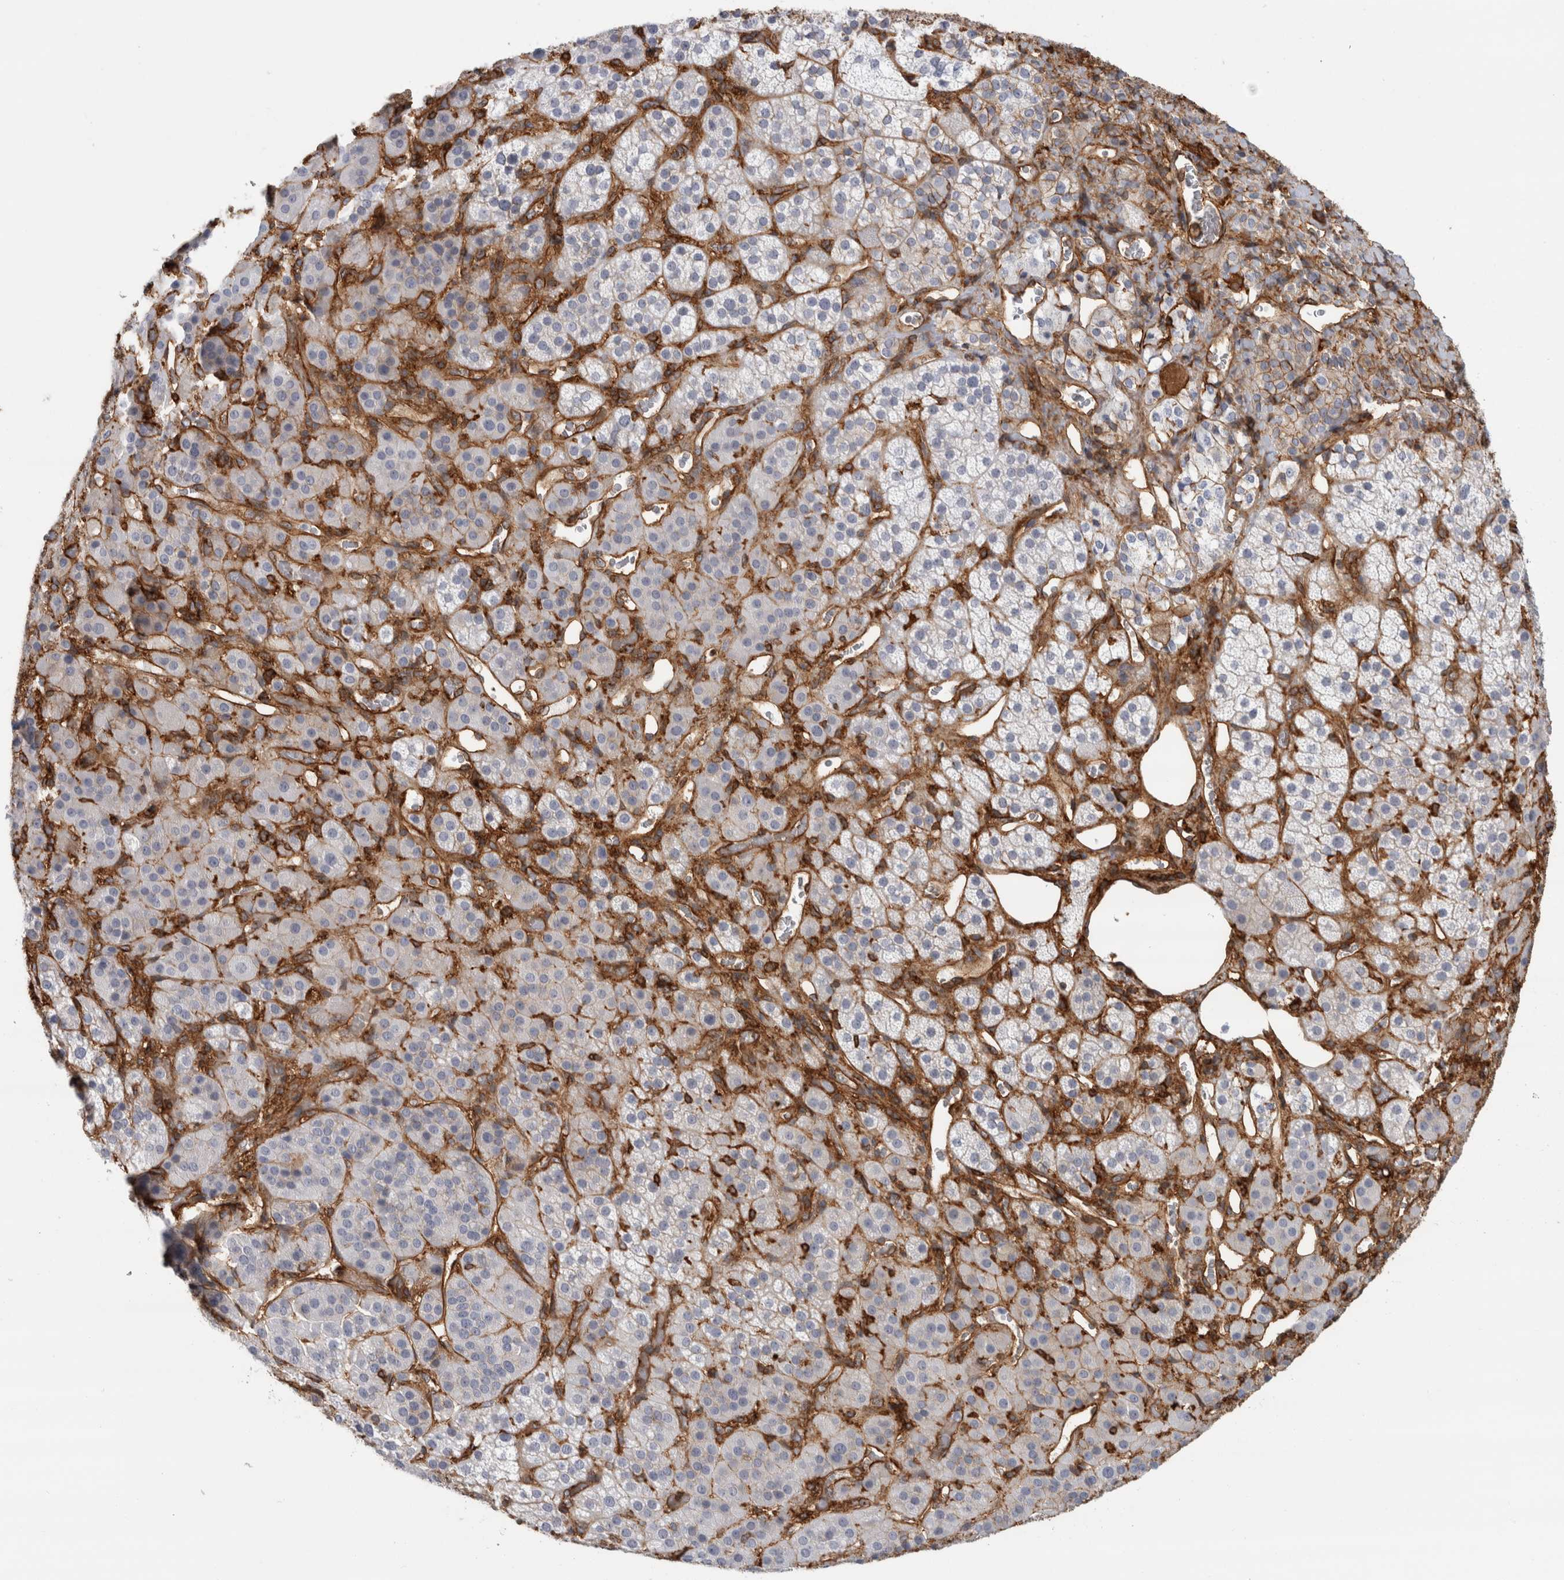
{"staining": {"intensity": "negative", "quantity": "none", "location": "none"}, "tissue": "adrenal gland", "cell_type": "Glandular cells", "image_type": "normal", "snomed": [{"axis": "morphology", "description": "Normal tissue, NOS"}, {"axis": "topography", "description": "Adrenal gland"}], "caption": "There is no significant positivity in glandular cells of adrenal gland. The staining was performed using DAB (3,3'-diaminobenzidine) to visualize the protein expression in brown, while the nuclei were stained in blue with hematoxylin (Magnification: 20x).", "gene": "AHNAK", "patient": {"sex": "male", "age": 57}}